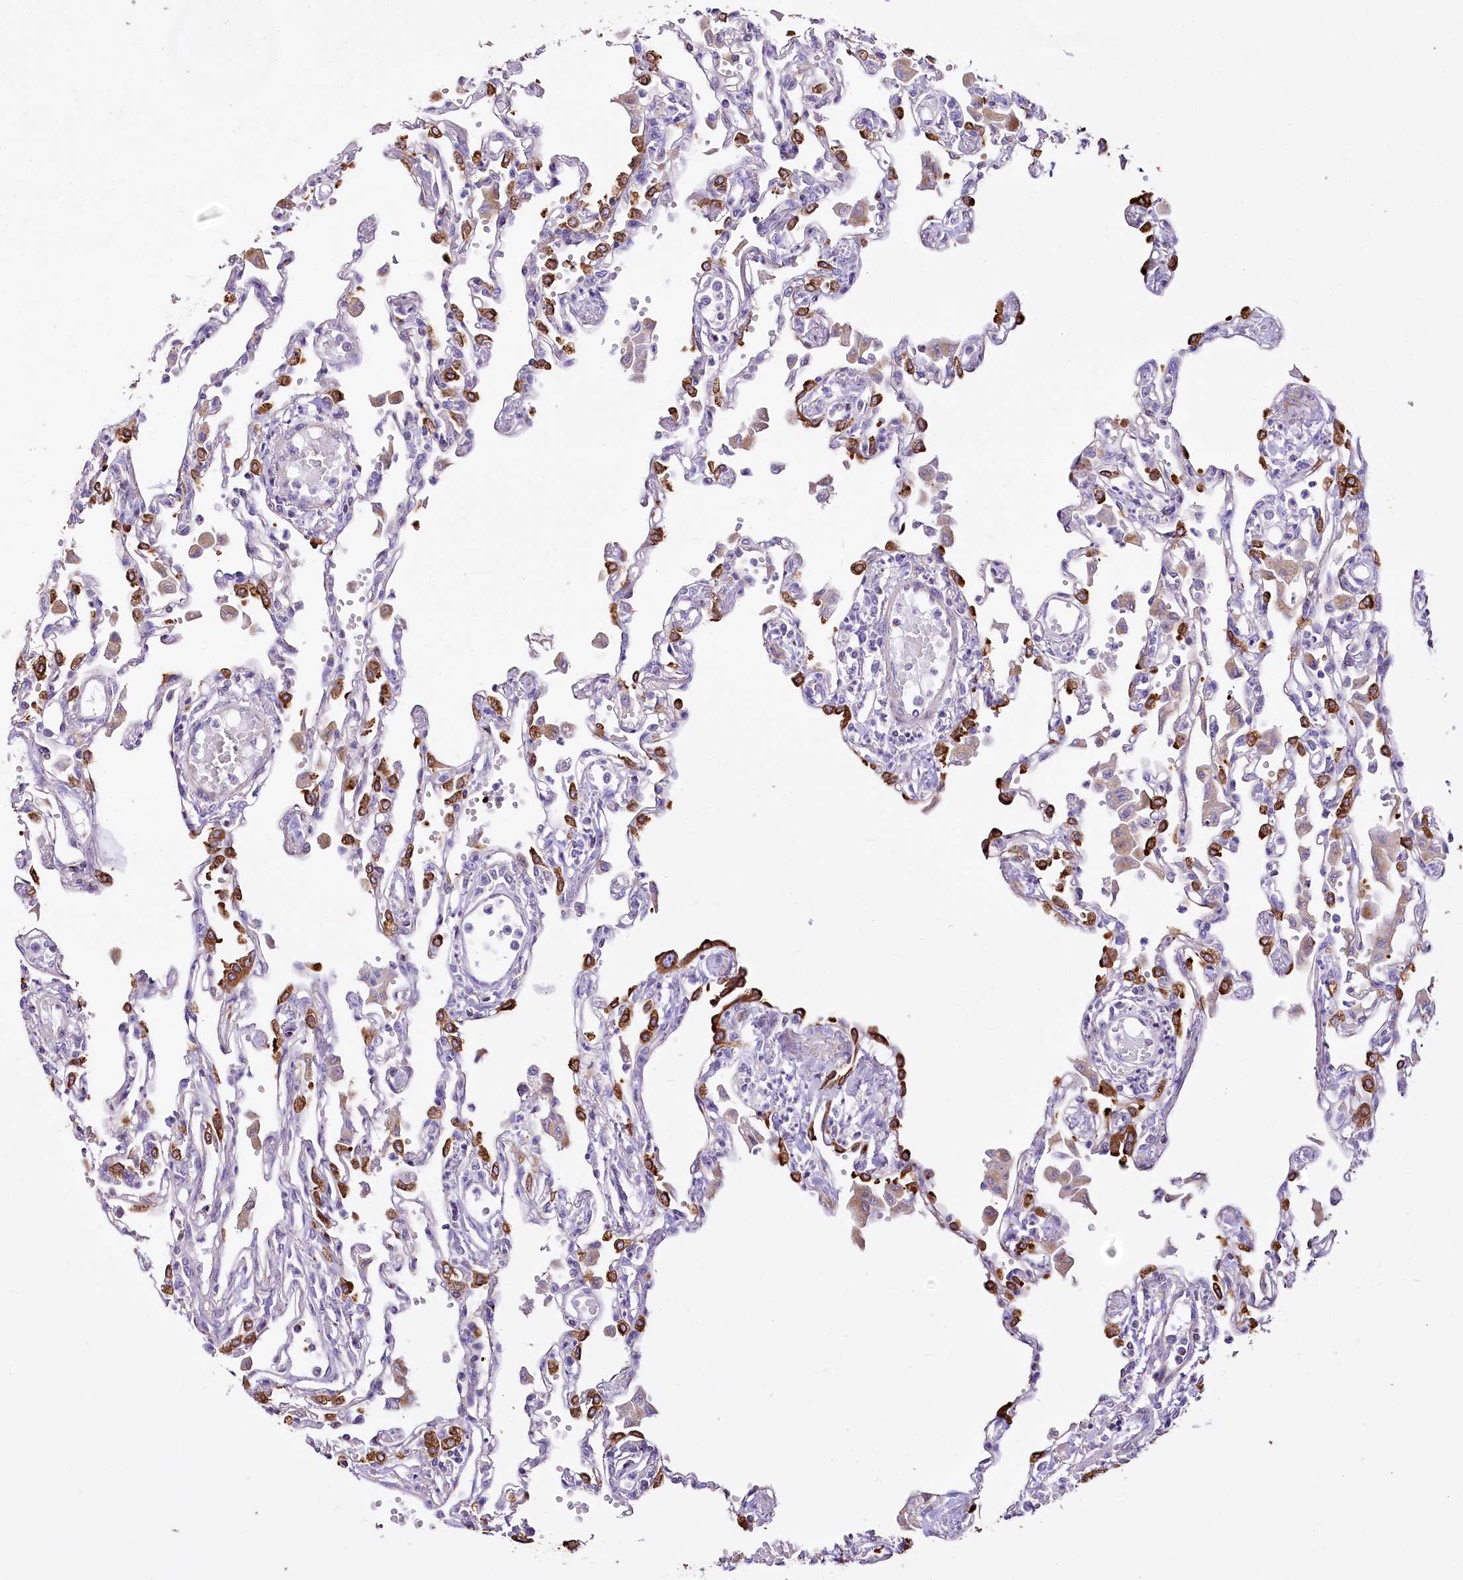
{"staining": {"intensity": "strong", "quantity": "<25%", "location": "cytoplasmic/membranous"}, "tissue": "lung", "cell_type": "Alveolar cells", "image_type": "normal", "snomed": [{"axis": "morphology", "description": "Normal tissue, NOS"}, {"axis": "topography", "description": "Bronchus"}, {"axis": "topography", "description": "Lung"}], "caption": "Strong cytoplasmic/membranous positivity for a protein is appreciated in about <25% of alveolar cells of benign lung using immunohistochemistry (IHC).", "gene": "PTER", "patient": {"sex": "female", "age": 49}}